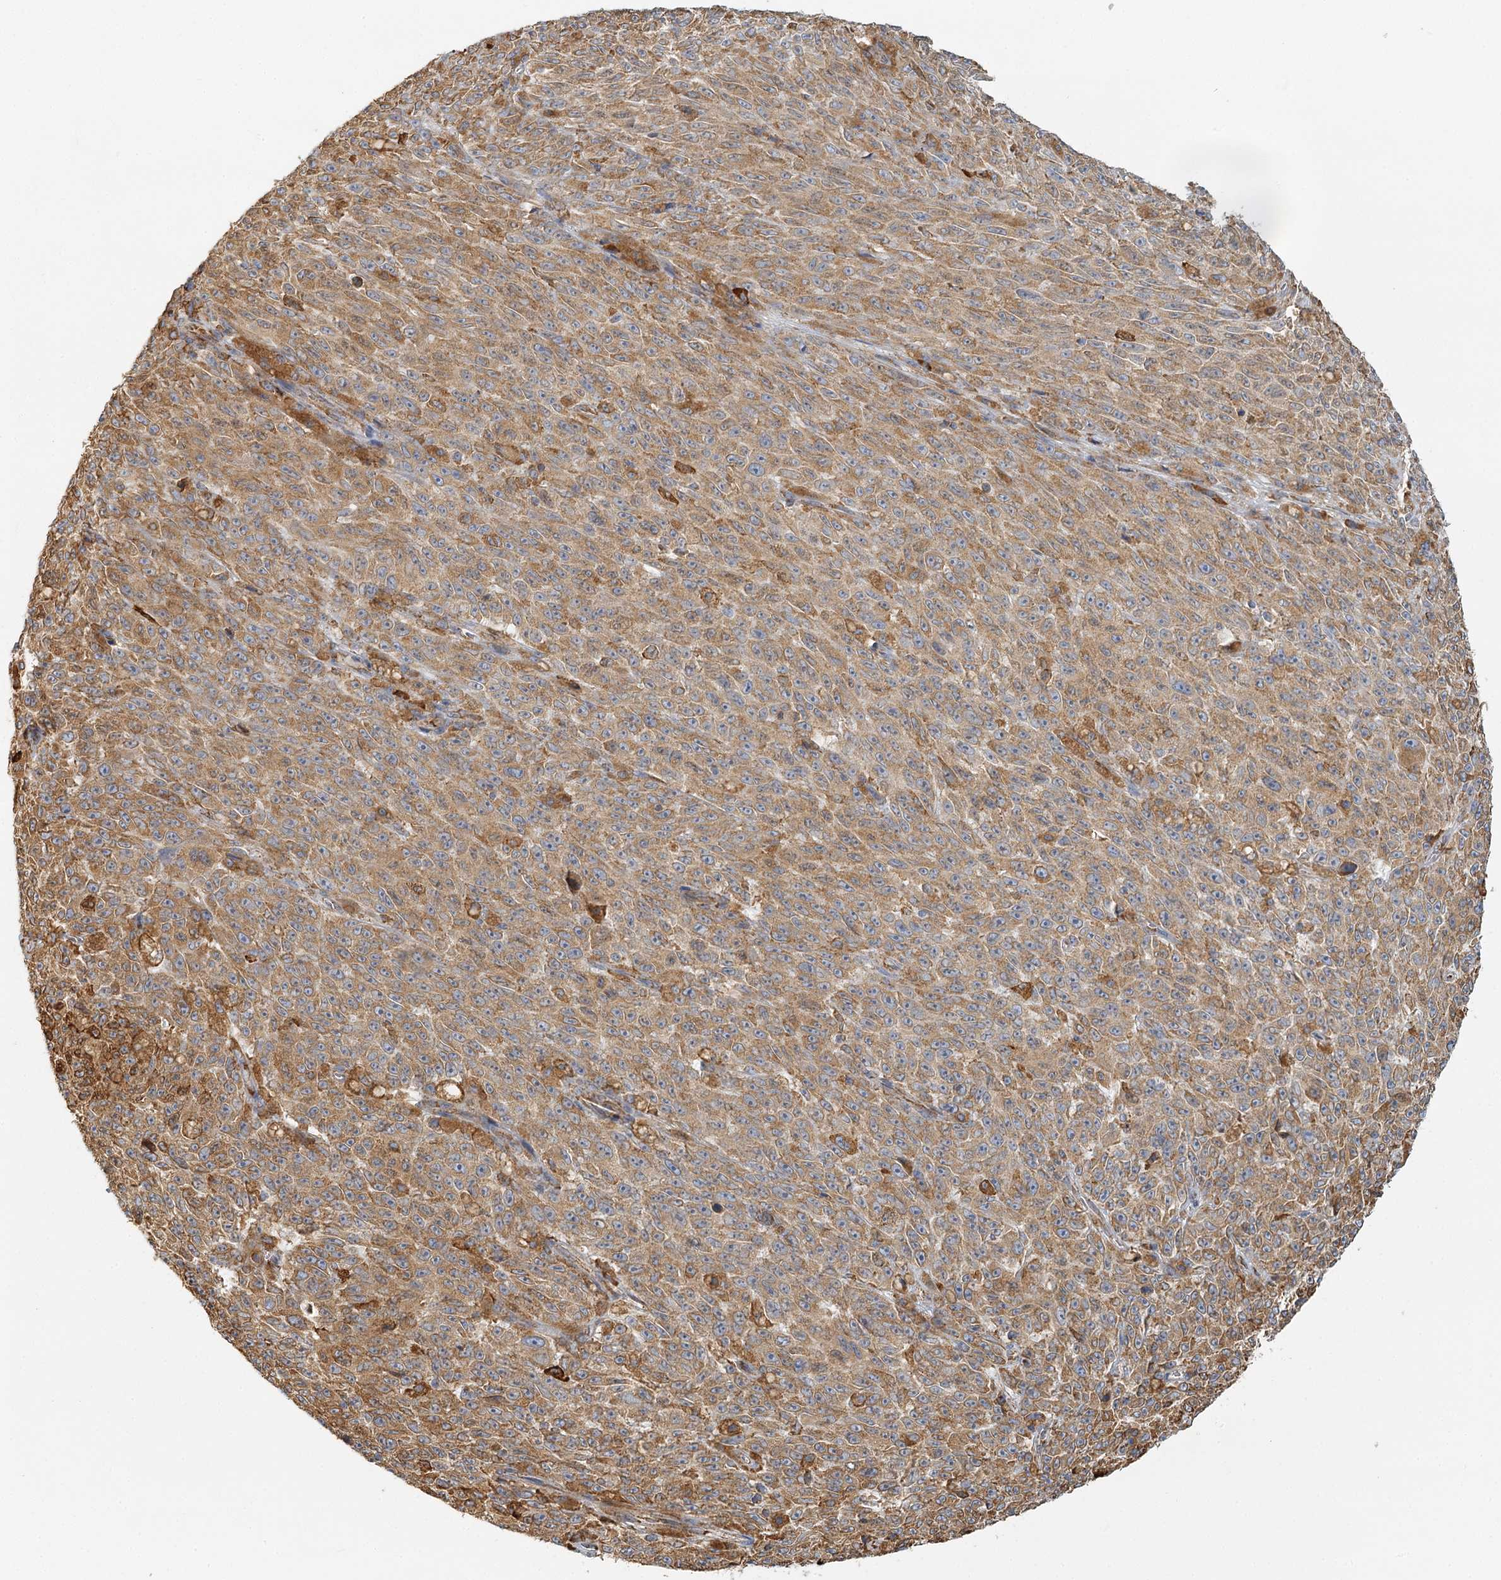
{"staining": {"intensity": "moderate", "quantity": ">75%", "location": "cytoplasmic/membranous"}, "tissue": "melanoma", "cell_type": "Tumor cells", "image_type": "cancer", "snomed": [{"axis": "morphology", "description": "Malignant melanoma, NOS"}, {"axis": "topography", "description": "Skin"}], "caption": "The immunohistochemical stain labels moderate cytoplasmic/membranous positivity in tumor cells of malignant melanoma tissue.", "gene": "TAS1R1", "patient": {"sex": "female", "age": 82}}